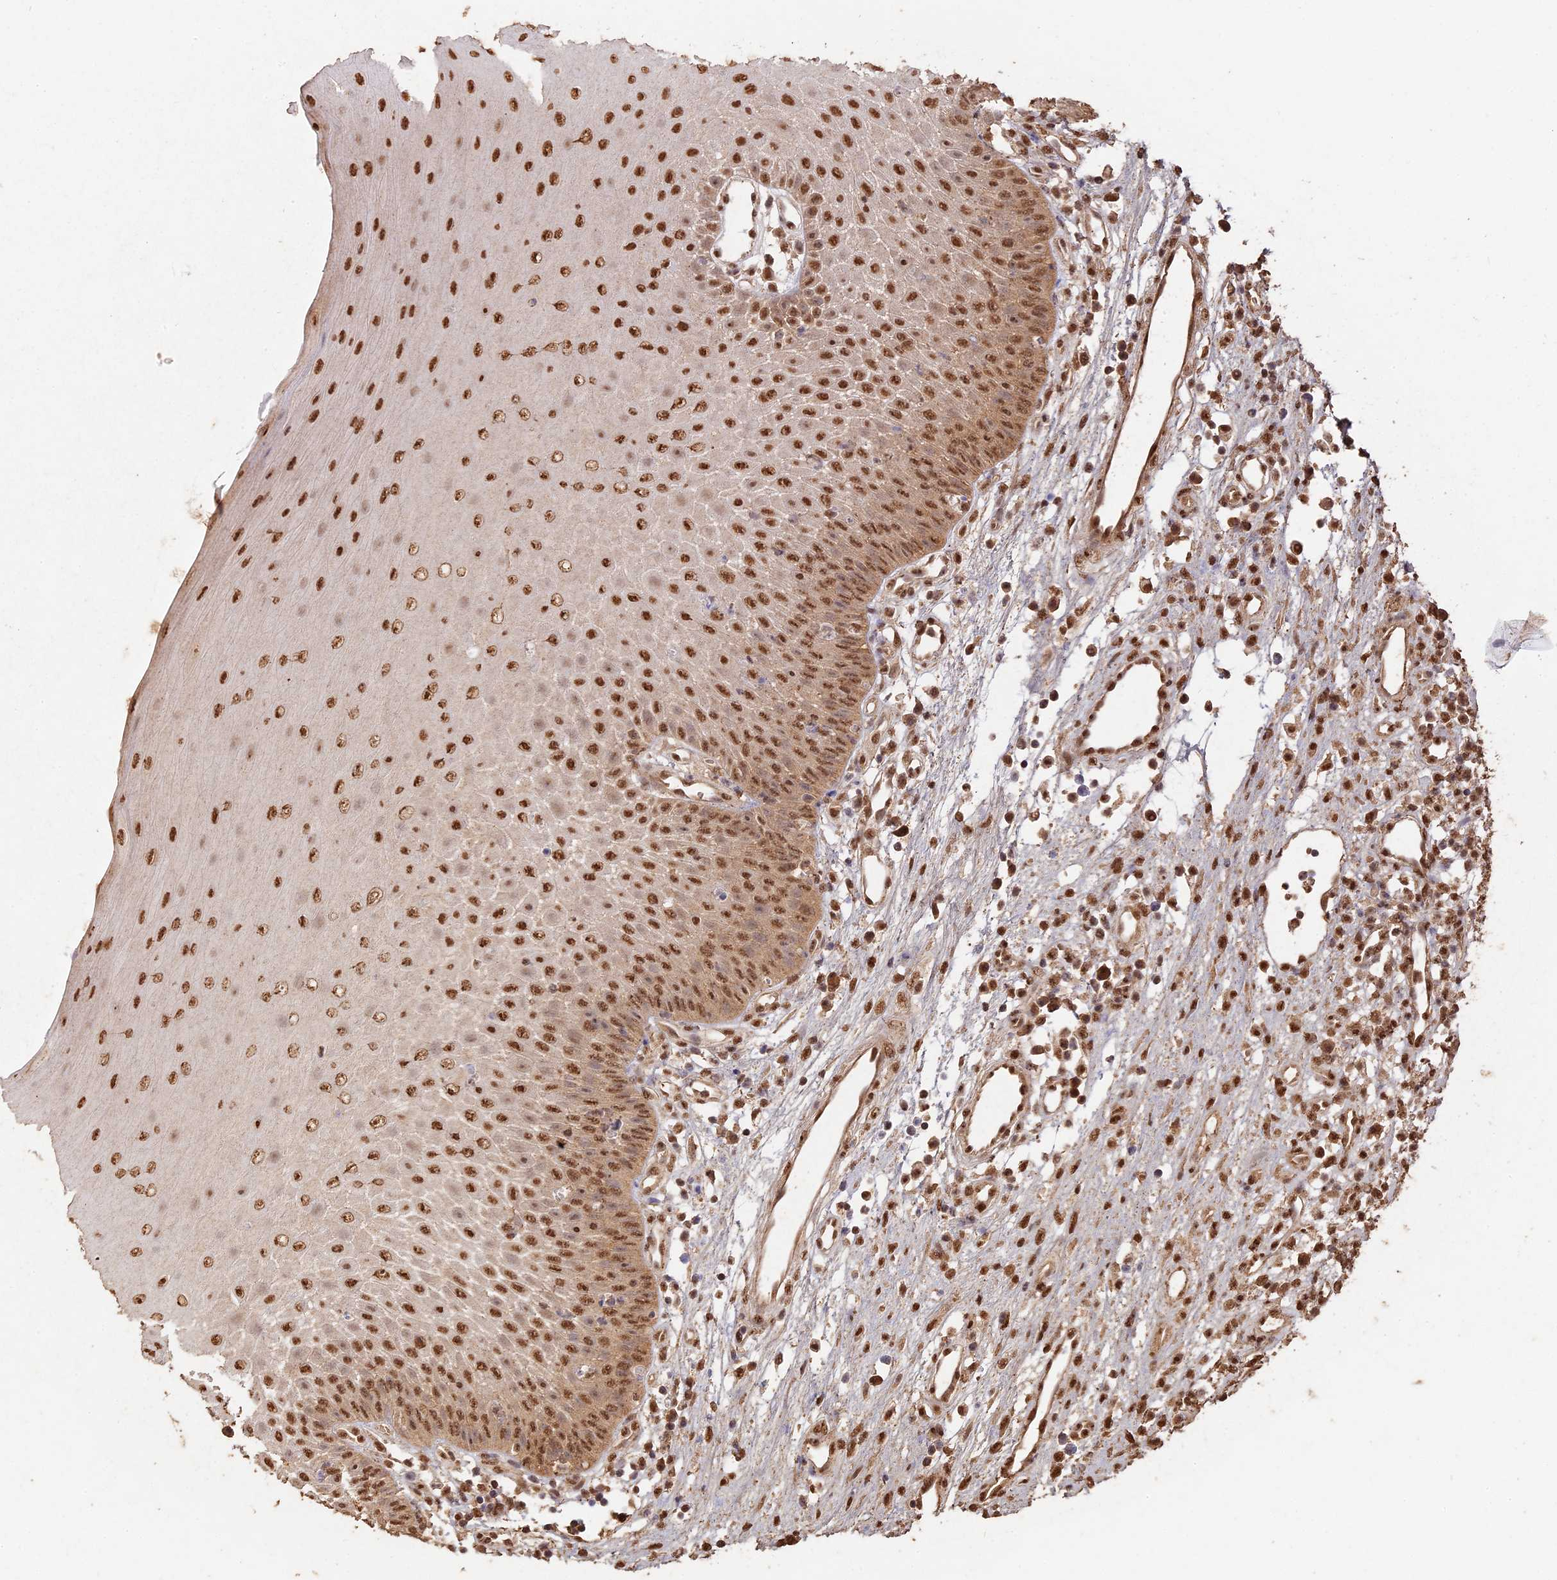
{"staining": {"intensity": "strong", "quantity": ">75%", "location": "nuclear"}, "tissue": "oral mucosa", "cell_type": "Squamous epithelial cells", "image_type": "normal", "snomed": [{"axis": "morphology", "description": "Normal tissue, NOS"}, {"axis": "topography", "description": "Oral tissue"}], "caption": "DAB (3,3'-diaminobenzidine) immunohistochemical staining of unremarkable oral mucosa exhibits strong nuclear protein staining in approximately >75% of squamous epithelial cells.", "gene": "PSMC6", "patient": {"sex": "female", "age": 13}}